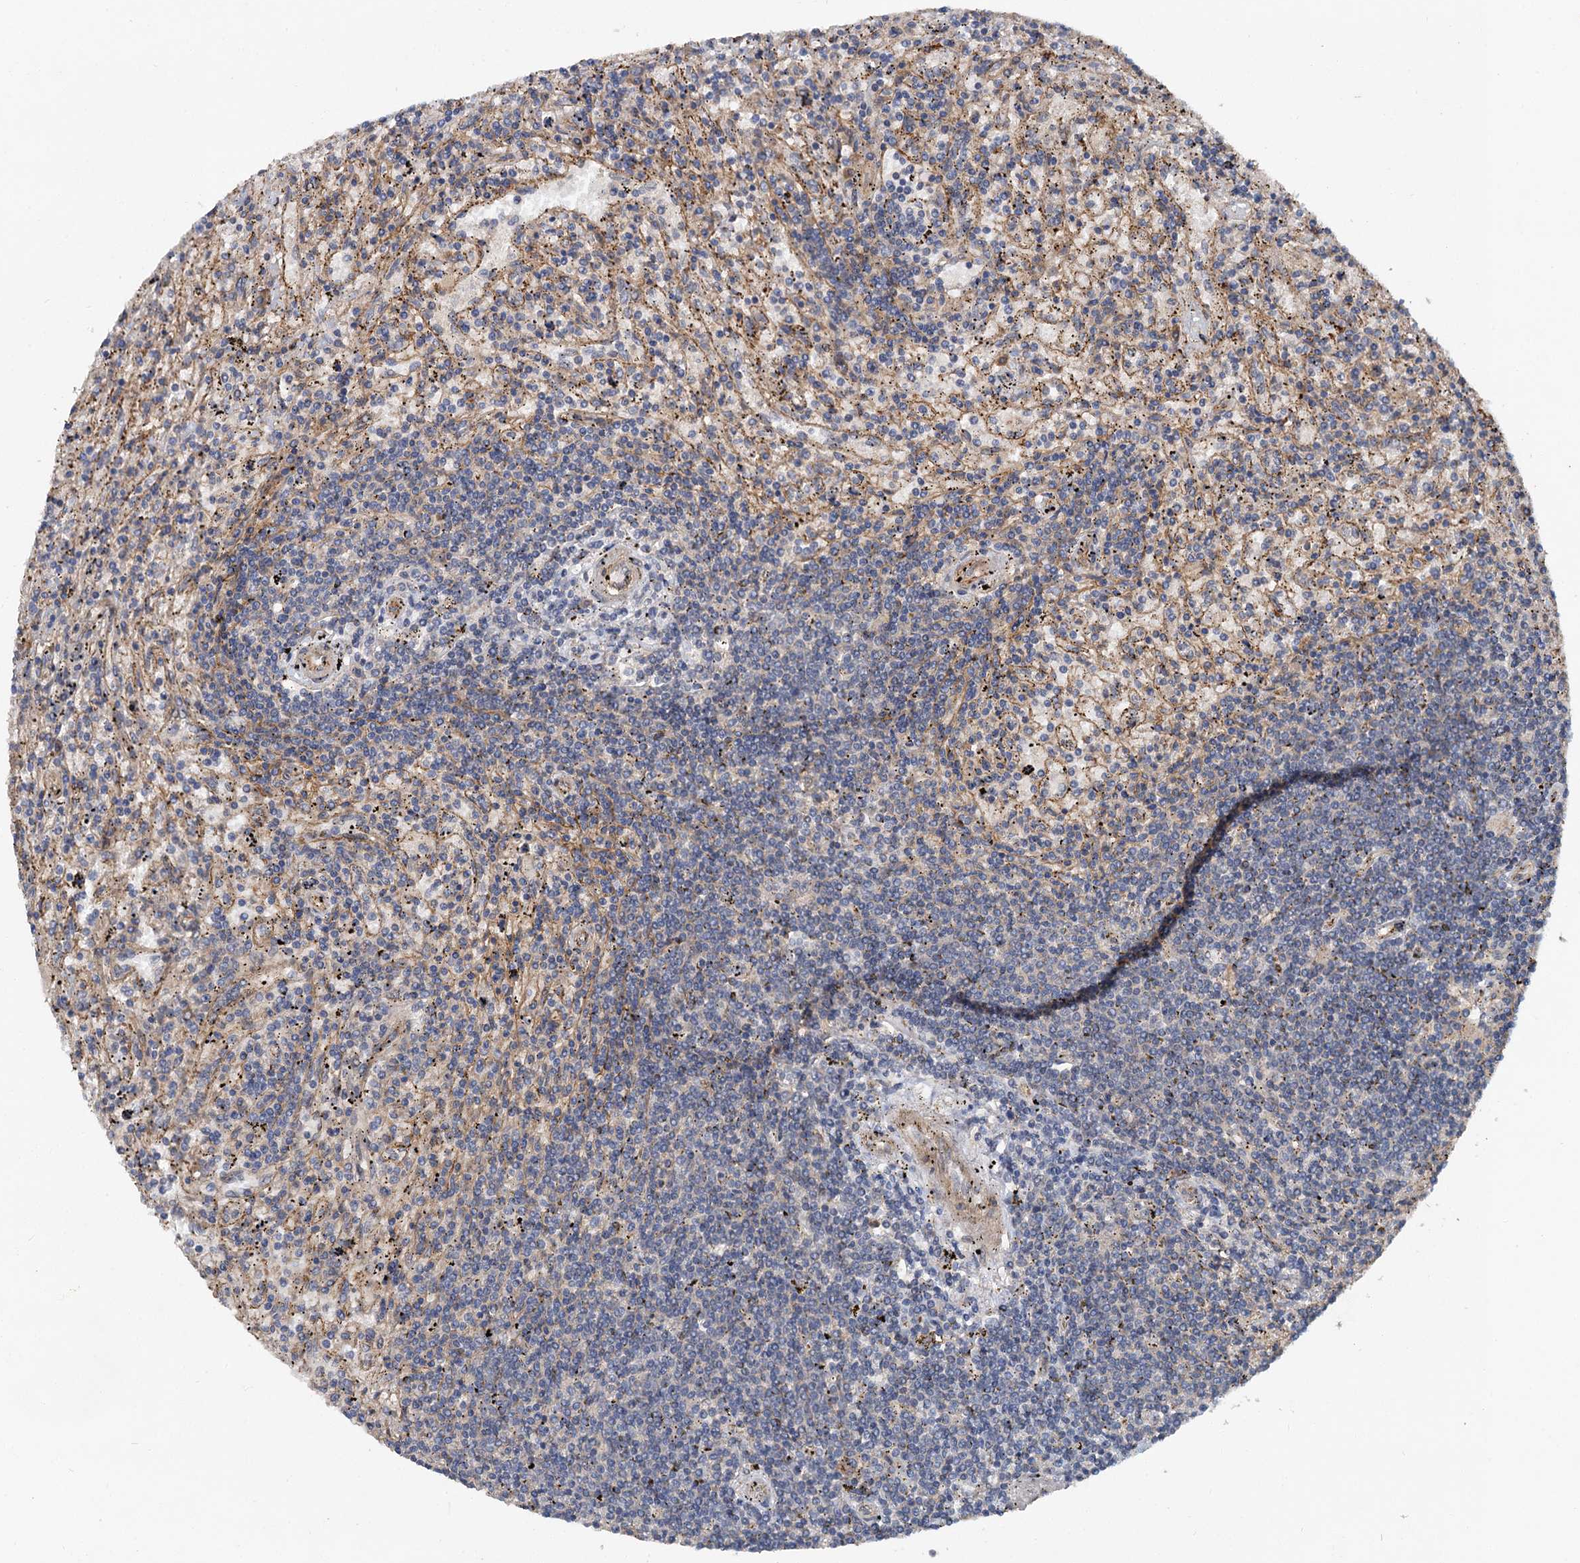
{"staining": {"intensity": "negative", "quantity": "none", "location": "none"}, "tissue": "lymphoma", "cell_type": "Tumor cells", "image_type": "cancer", "snomed": [{"axis": "morphology", "description": "Malignant lymphoma, non-Hodgkin's type, Low grade"}, {"axis": "topography", "description": "Spleen"}], "caption": "This photomicrograph is of lymphoma stained with immunohistochemistry to label a protein in brown with the nuclei are counter-stained blue. There is no expression in tumor cells.", "gene": "ZNF324", "patient": {"sex": "male", "age": 76}}